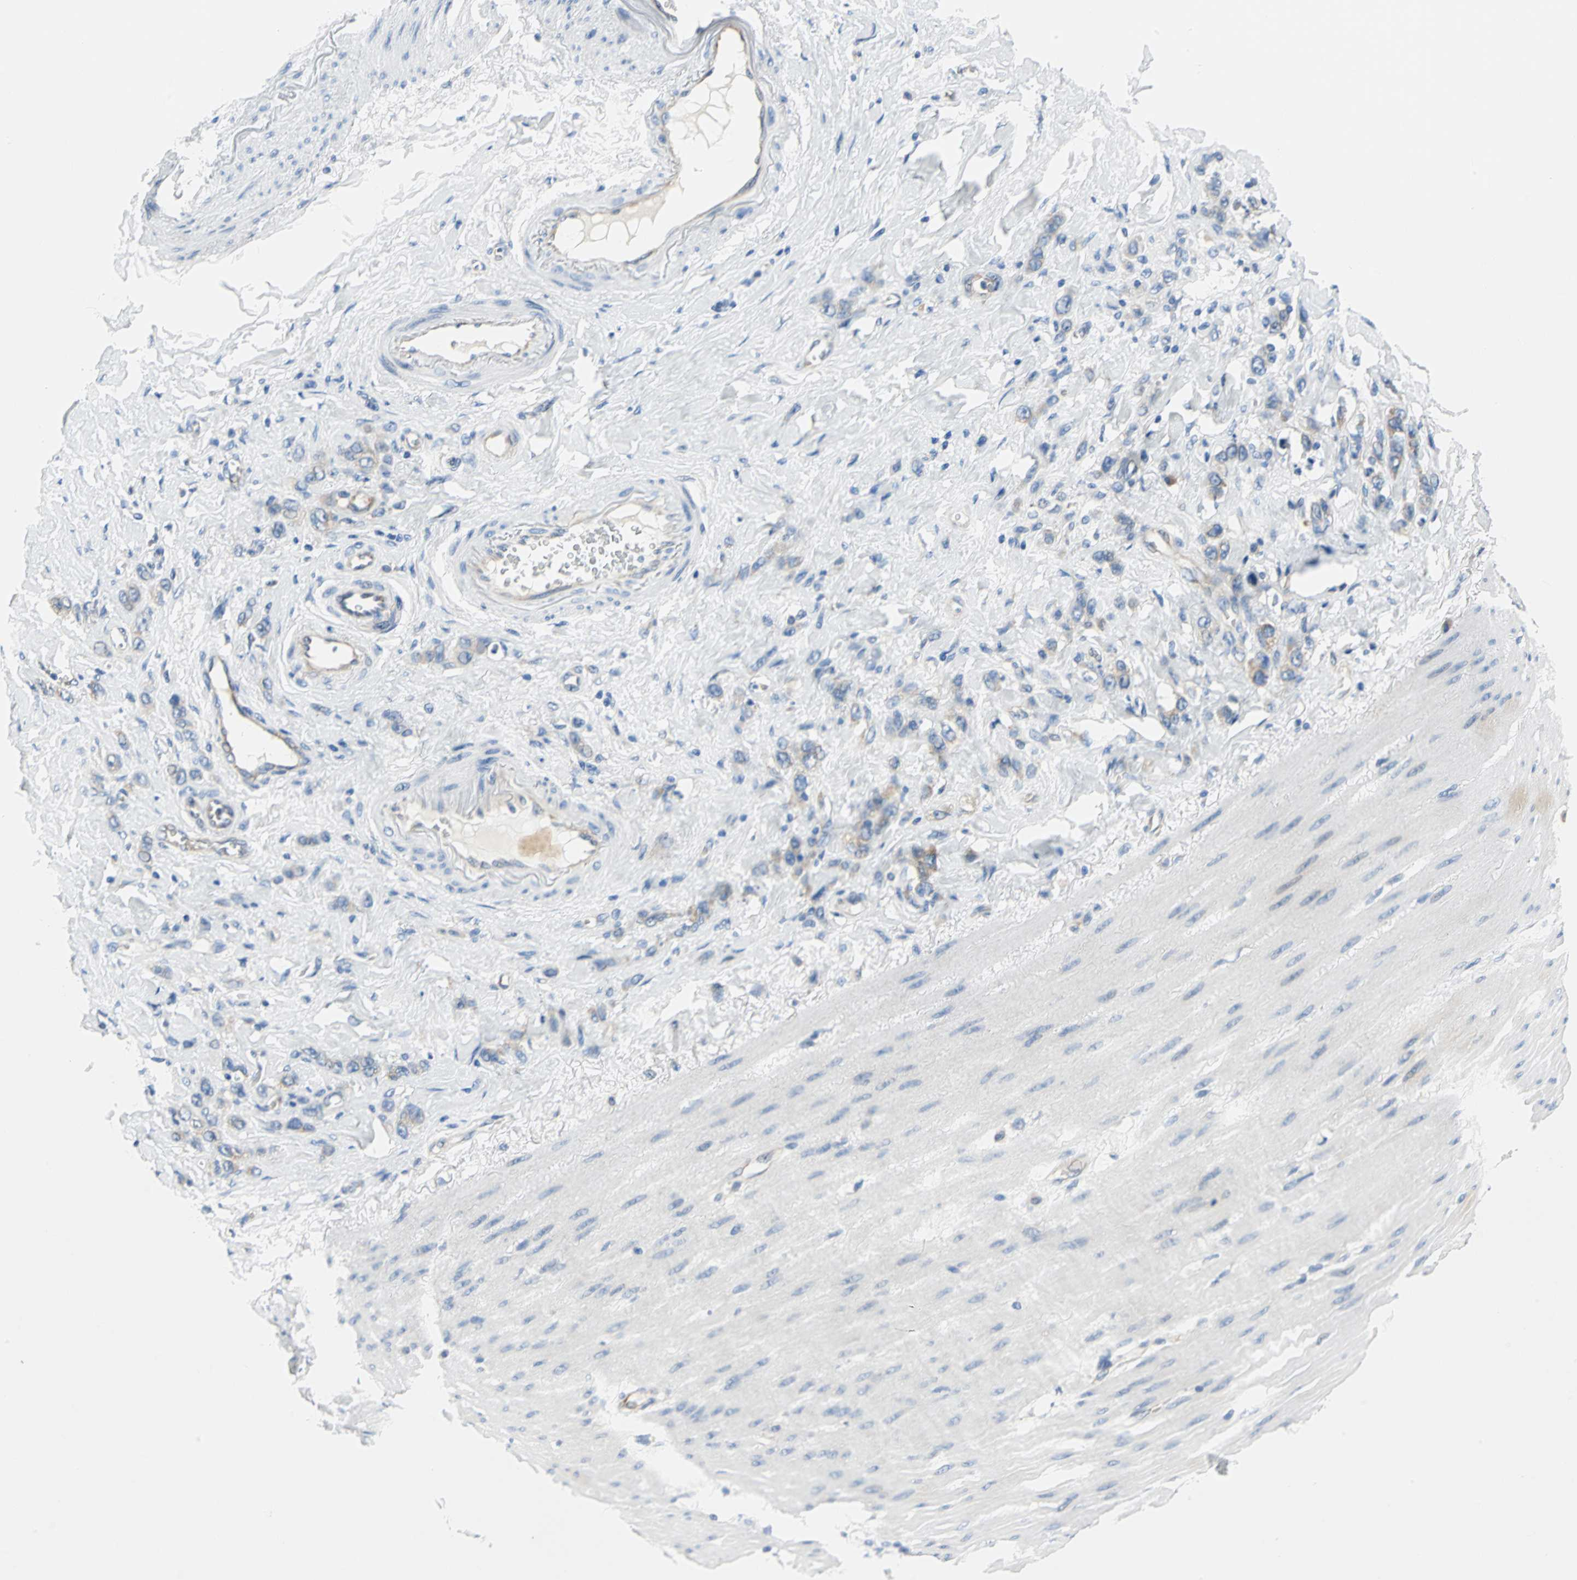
{"staining": {"intensity": "weak", "quantity": "25%-75%", "location": "cytoplasmic/membranous"}, "tissue": "stomach cancer", "cell_type": "Tumor cells", "image_type": "cancer", "snomed": [{"axis": "morphology", "description": "Normal tissue, NOS"}, {"axis": "morphology", "description": "Adenocarcinoma, NOS"}, {"axis": "topography", "description": "Stomach"}], "caption": "Immunohistochemical staining of stomach adenocarcinoma shows low levels of weak cytoplasmic/membranous expression in approximately 25%-75% of tumor cells.", "gene": "TRIM25", "patient": {"sex": "male", "age": 82}}